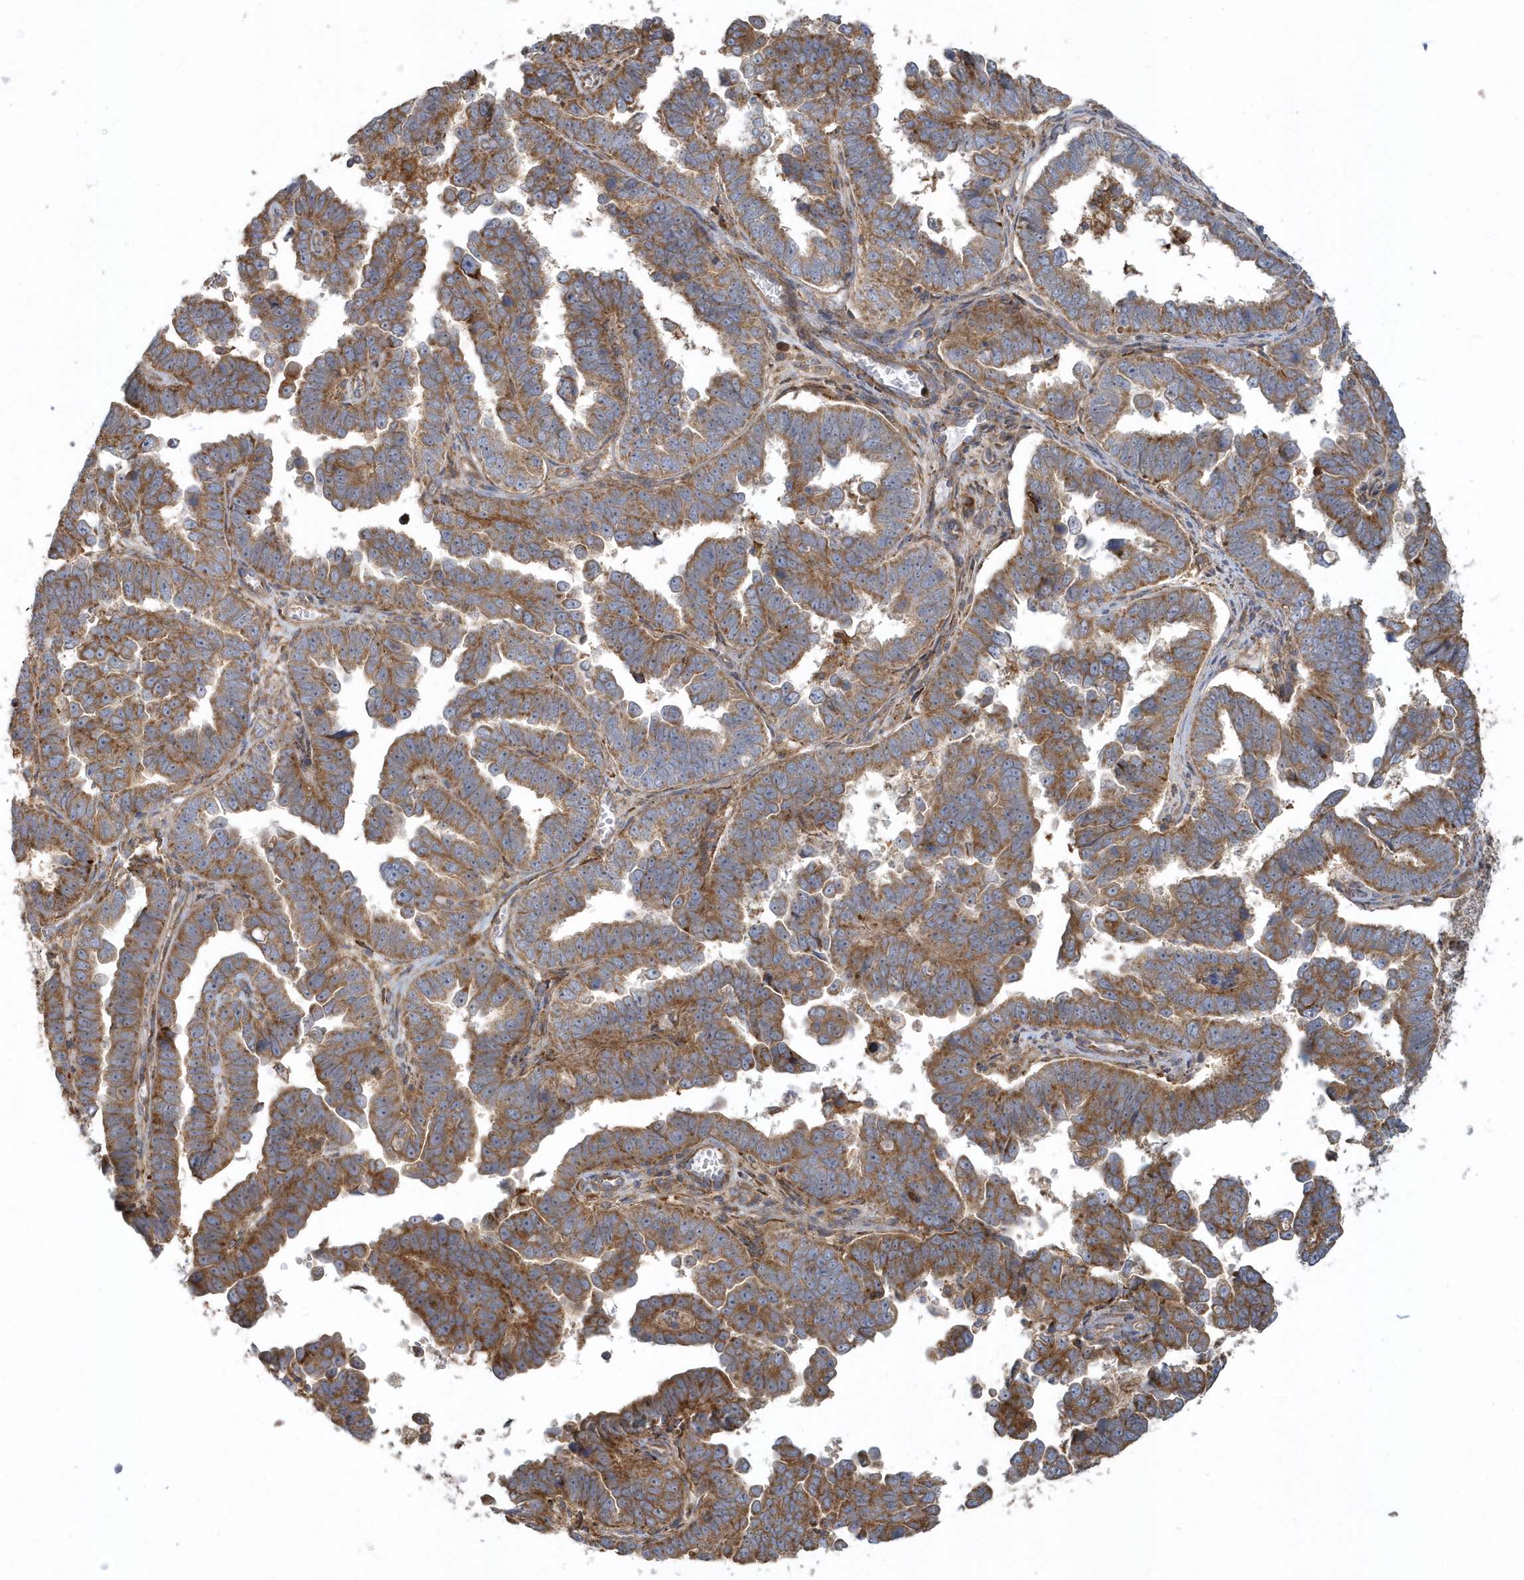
{"staining": {"intensity": "moderate", "quantity": ">75%", "location": "cytoplasmic/membranous"}, "tissue": "endometrial cancer", "cell_type": "Tumor cells", "image_type": "cancer", "snomed": [{"axis": "morphology", "description": "Adenocarcinoma, NOS"}, {"axis": "topography", "description": "Endometrium"}], "caption": "Protein staining of endometrial cancer tissue exhibits moderate cytoplasmic/membranous positivity in approximately >75% of tumor cells.", "gene": "TRAIP", "patient": {"sex": "female", "age": 75}}